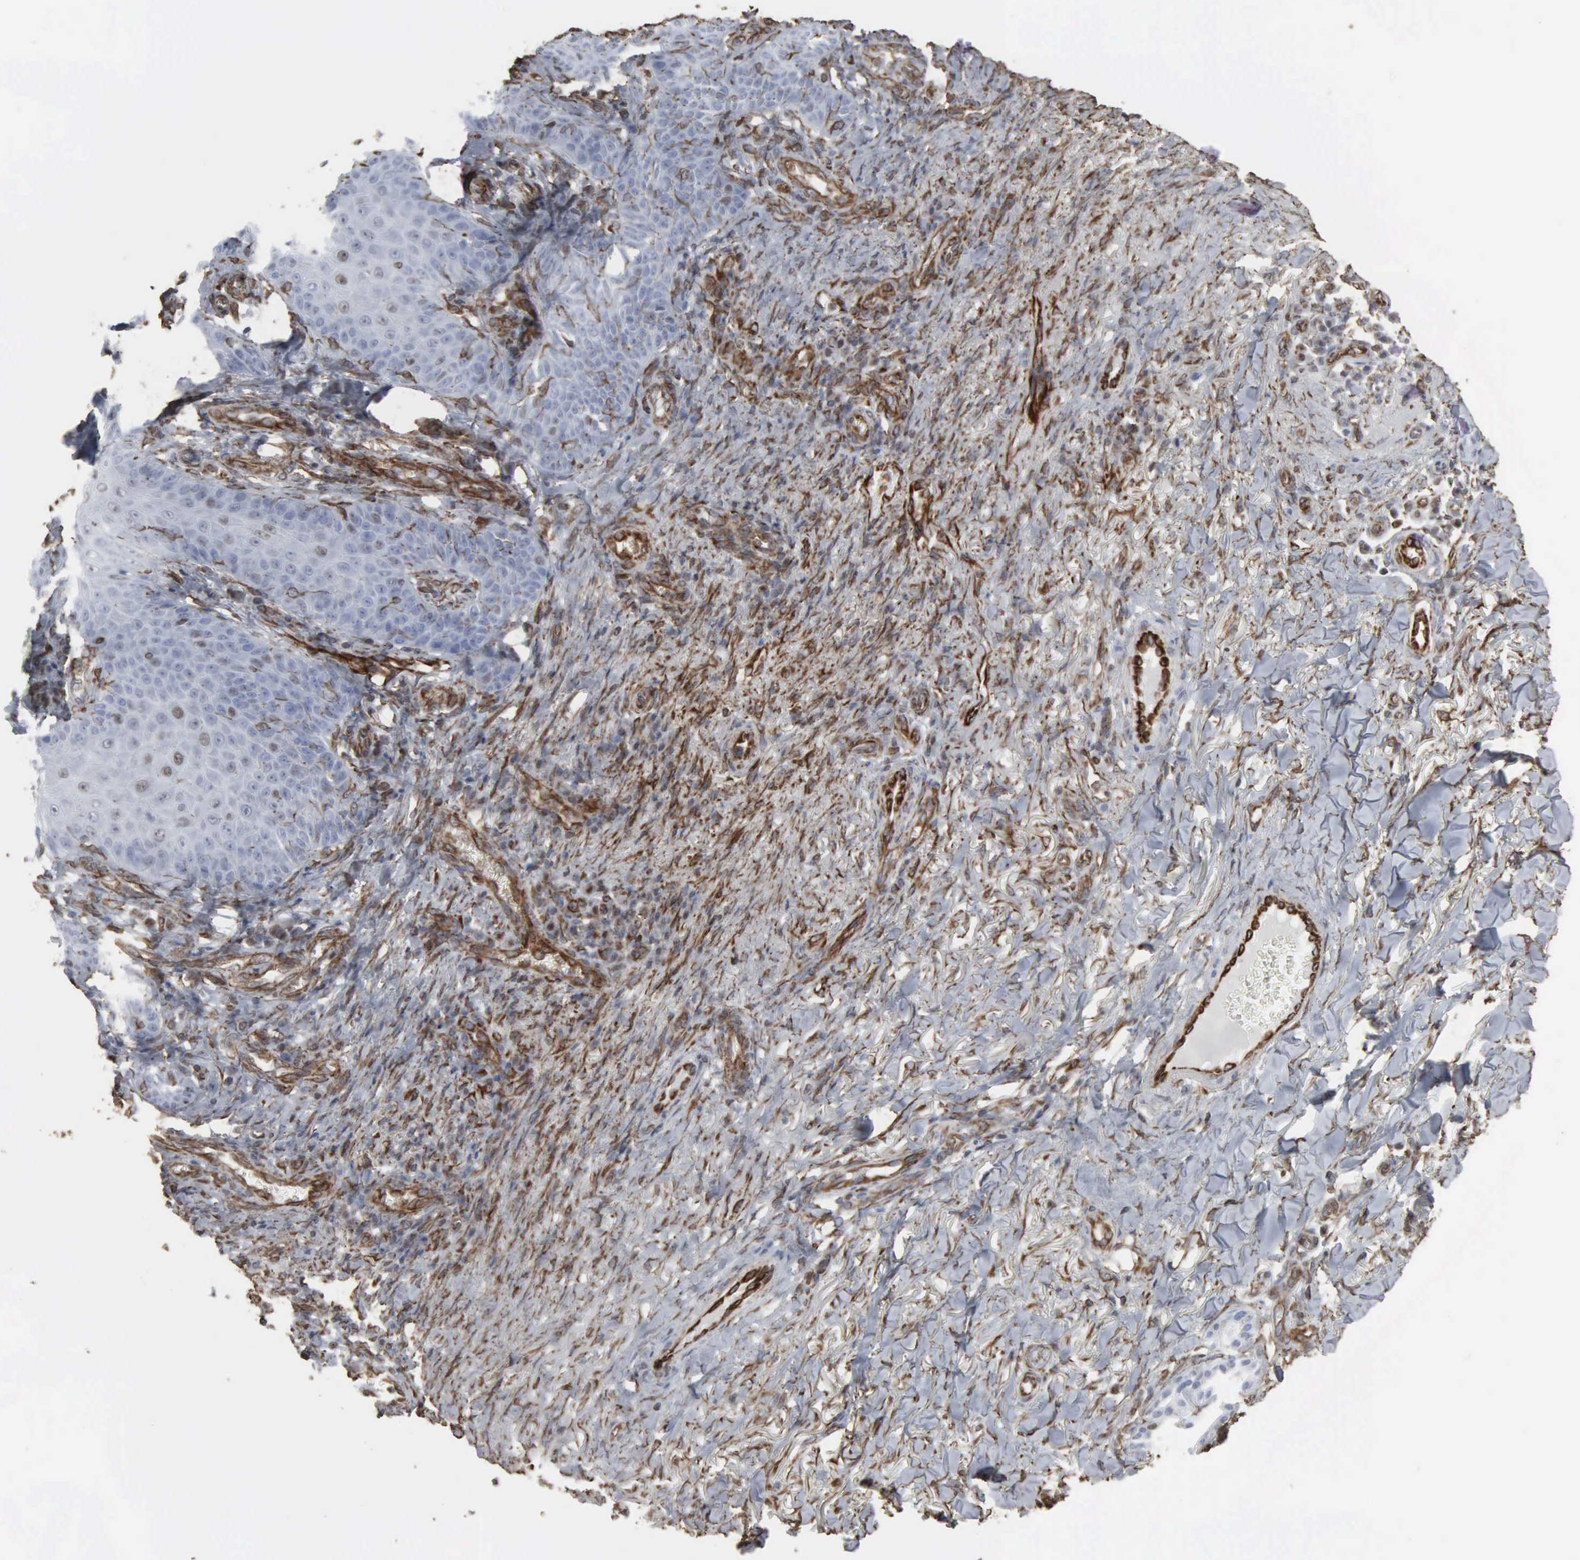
{"staining": {"intensity": "weak", "quantity": "<25%", "location": "nuclear"}, "tissue": "skin cancer", "cell_type": "Tumor cells", "image_type": "cancer", "snomed": [{"axis": "morphology", "description": "Basal cell carcinoma"}, {"axis": "topography", "description": "Skin"}], "caption": "Tumor cells are negative for protein expression in human skin cancer.", "gene": "CCNE1", "patient": {"sex": "male", "age": 81}}